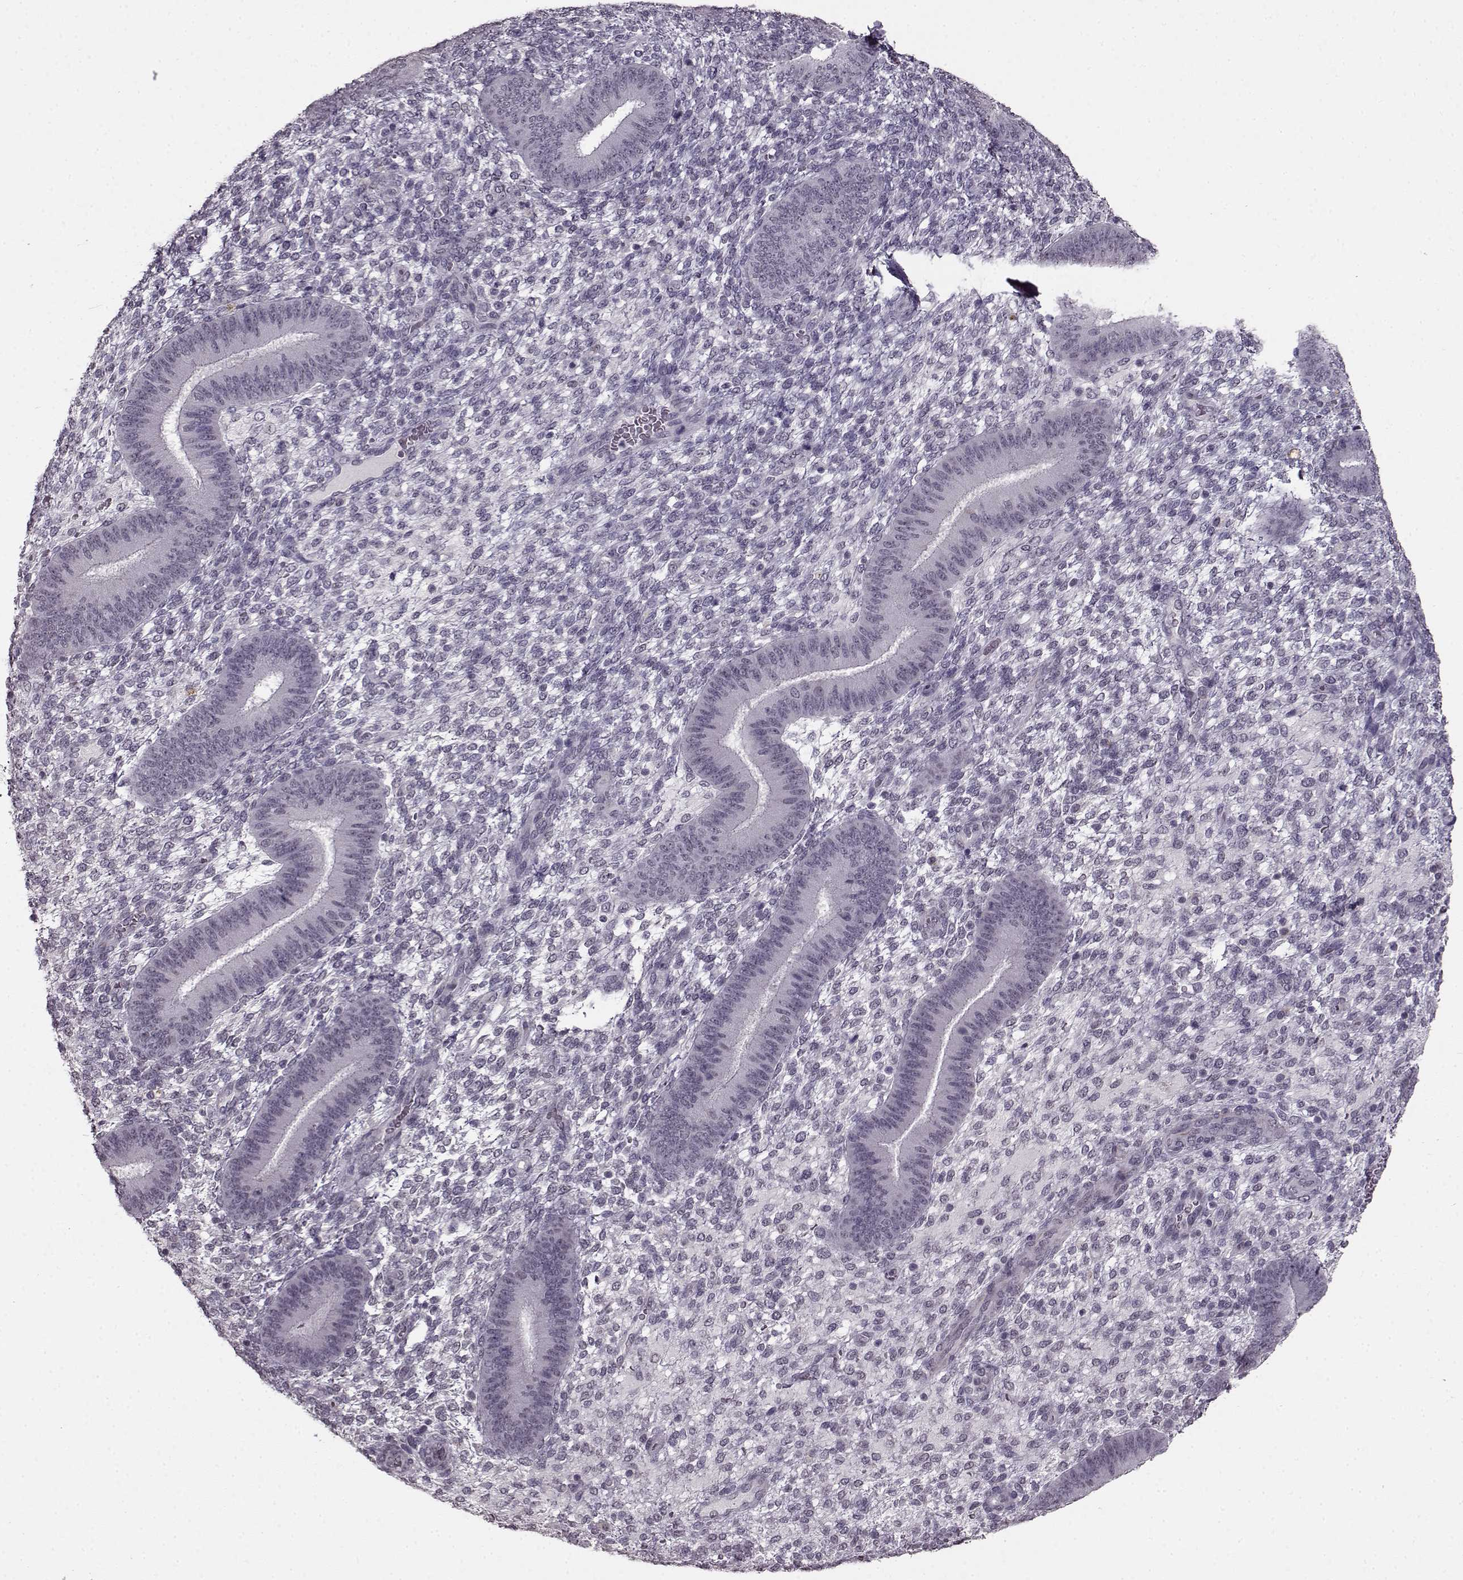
{"staining": {"intensity": "negative", "quantity": "none", "location": "none"}, "tissue": "endometrium", "cell_type": "Cells in endometrial stroma", "image_type": "normal", "snomed": [{"axis": "morphology", "description": "Normal tissue, NOS"}, {"axis": "topography", "description": "Endometrium"}], "caption": "Endometrium was stained to show a protein in brown. There is no significant staining in cells in endometrial stroma. (Brightfield microscopy of DAB immunohistochemistry at high magnification).", "gene": "RP1L1", "patient": {"sex": "female", "age": 39}}